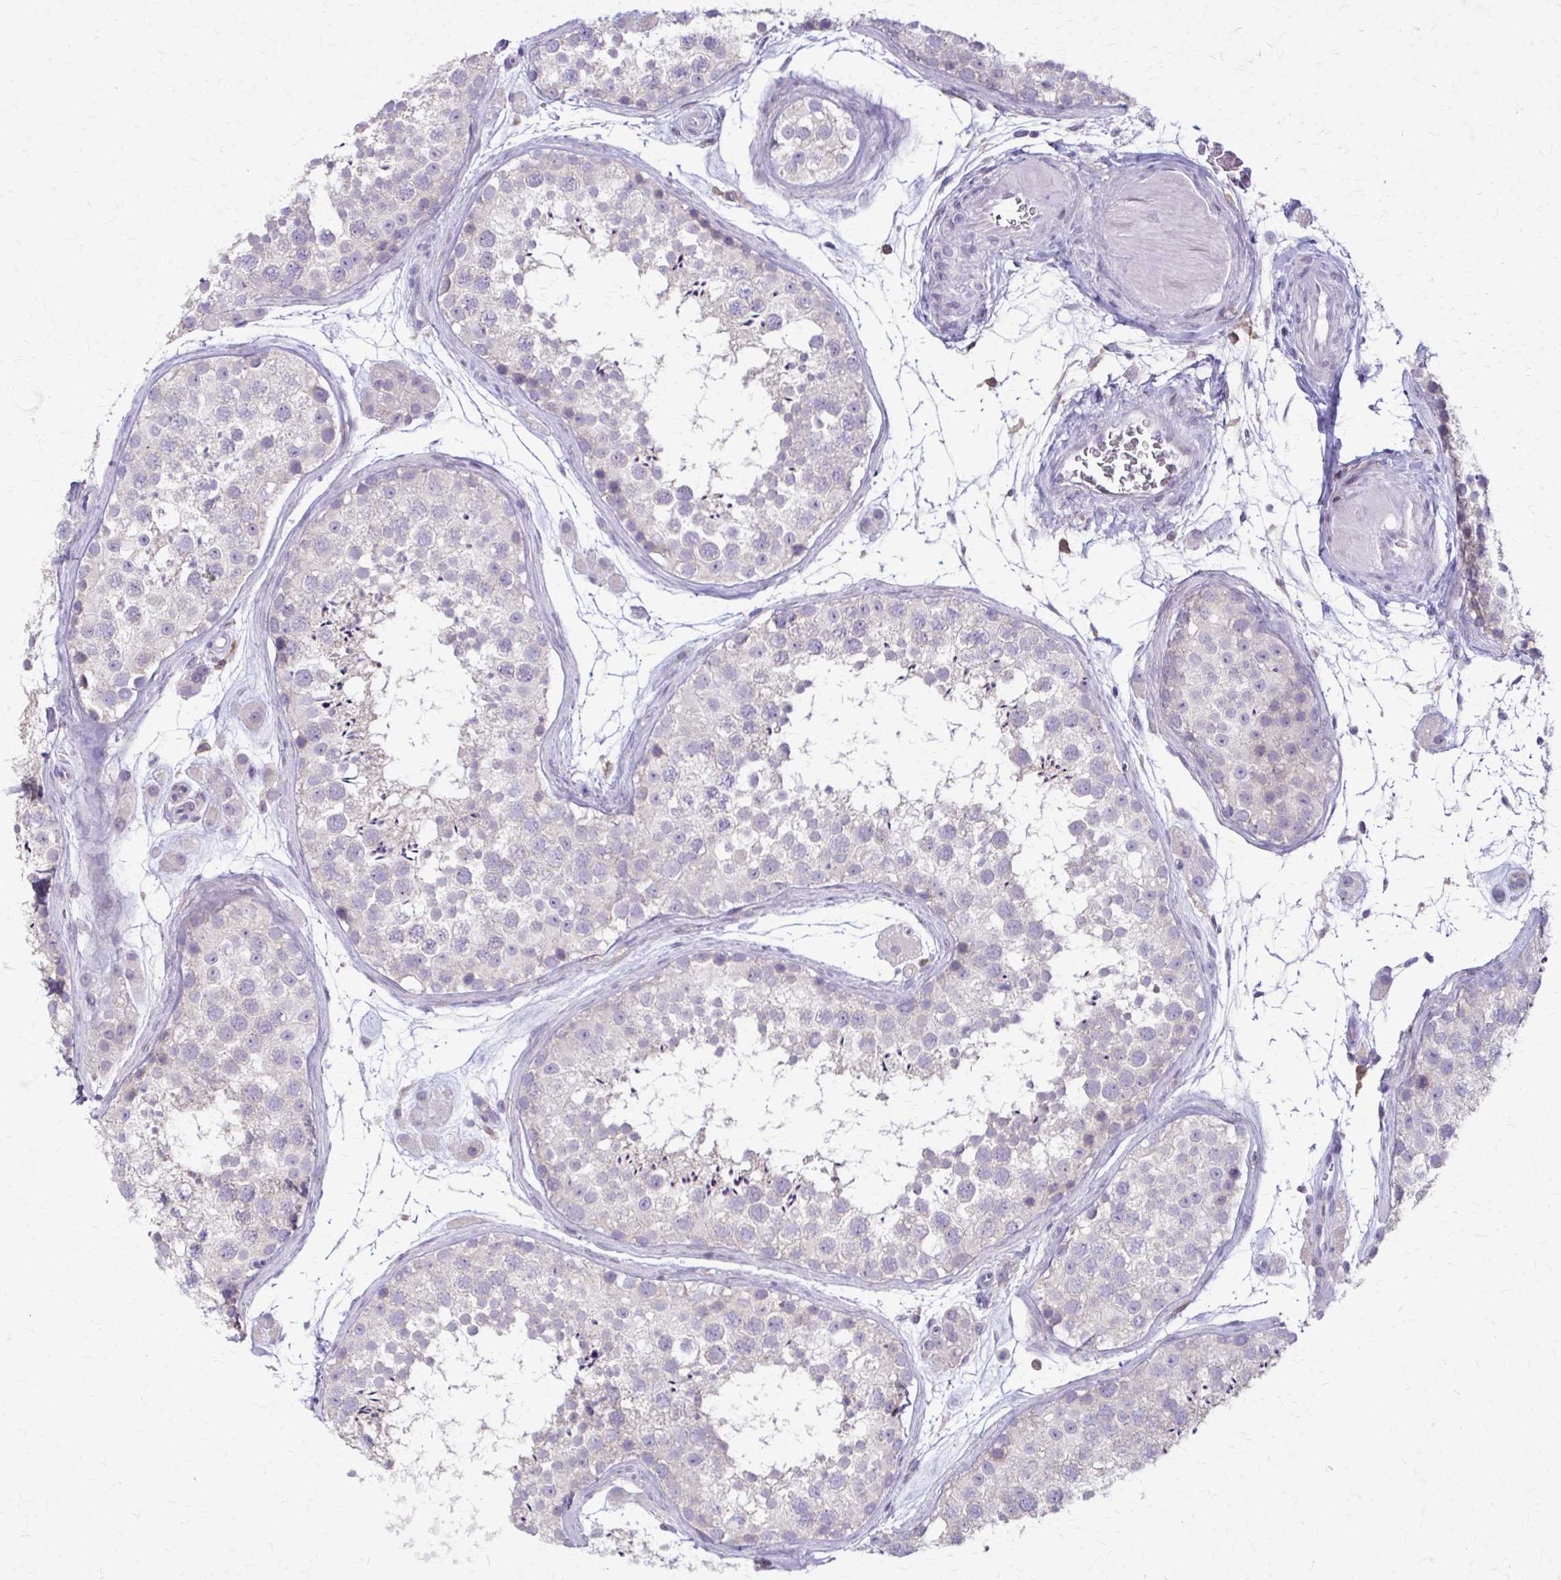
{"staining": {"intensity": "weak", "quantity": "<25%", "location": "cytoplasmic/membranous"}, "tissue": "testis", "cell_type": "Cells in seminiferous ducts", "image_type": "normal", "snomed": [{"axis": "morphology", "description": "Normal tissue, NOS"}, {"axis": "topography", "description": "Testis"}], "caption": "Immunohistochemical staining of normal human testis reveals no significant positivity in cells in seminiferous ducts.", "gene": "PIK3AP1", "patient": {"sex": "male", "age": 41}}